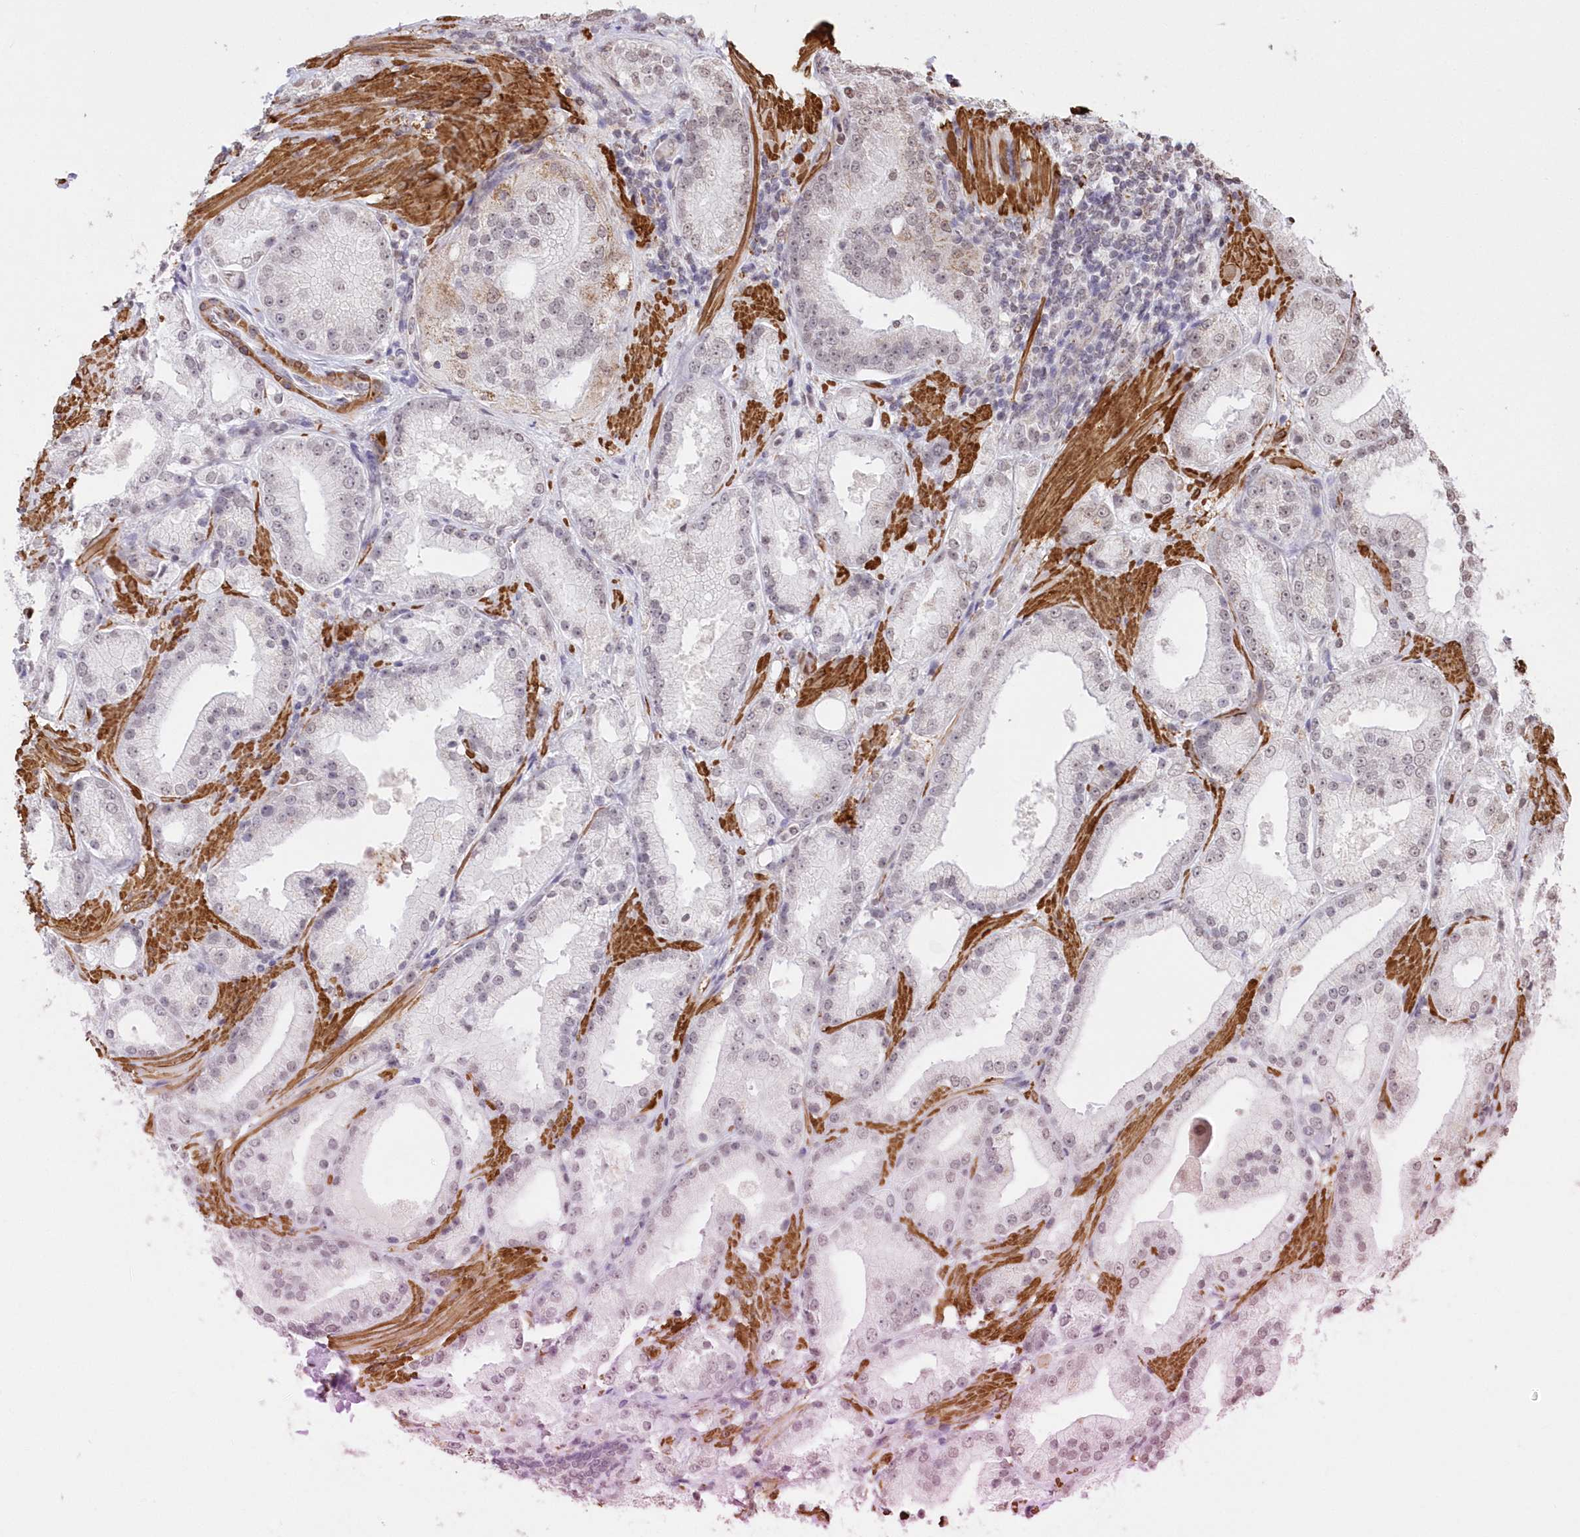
{"staining": {"intensity": "negative", "quantity": "none", "location": "none"}, "tissue": "prostate cancer", "cell_type": "Tumor cells", "image_type": "cancer", "snomed": [{"axis": "morphology", "description": "Adenocarcinoma, Low grade"}, {"axis": "topography", "description": "Prostate"}], "caption": "Immunohistochemical staining of human adenocarcinoma (low-grade) (prostate) reveals no significant expression in tumor cells.", "gene": "RBM27", "patient": {"sex": "male", "age": 67}}